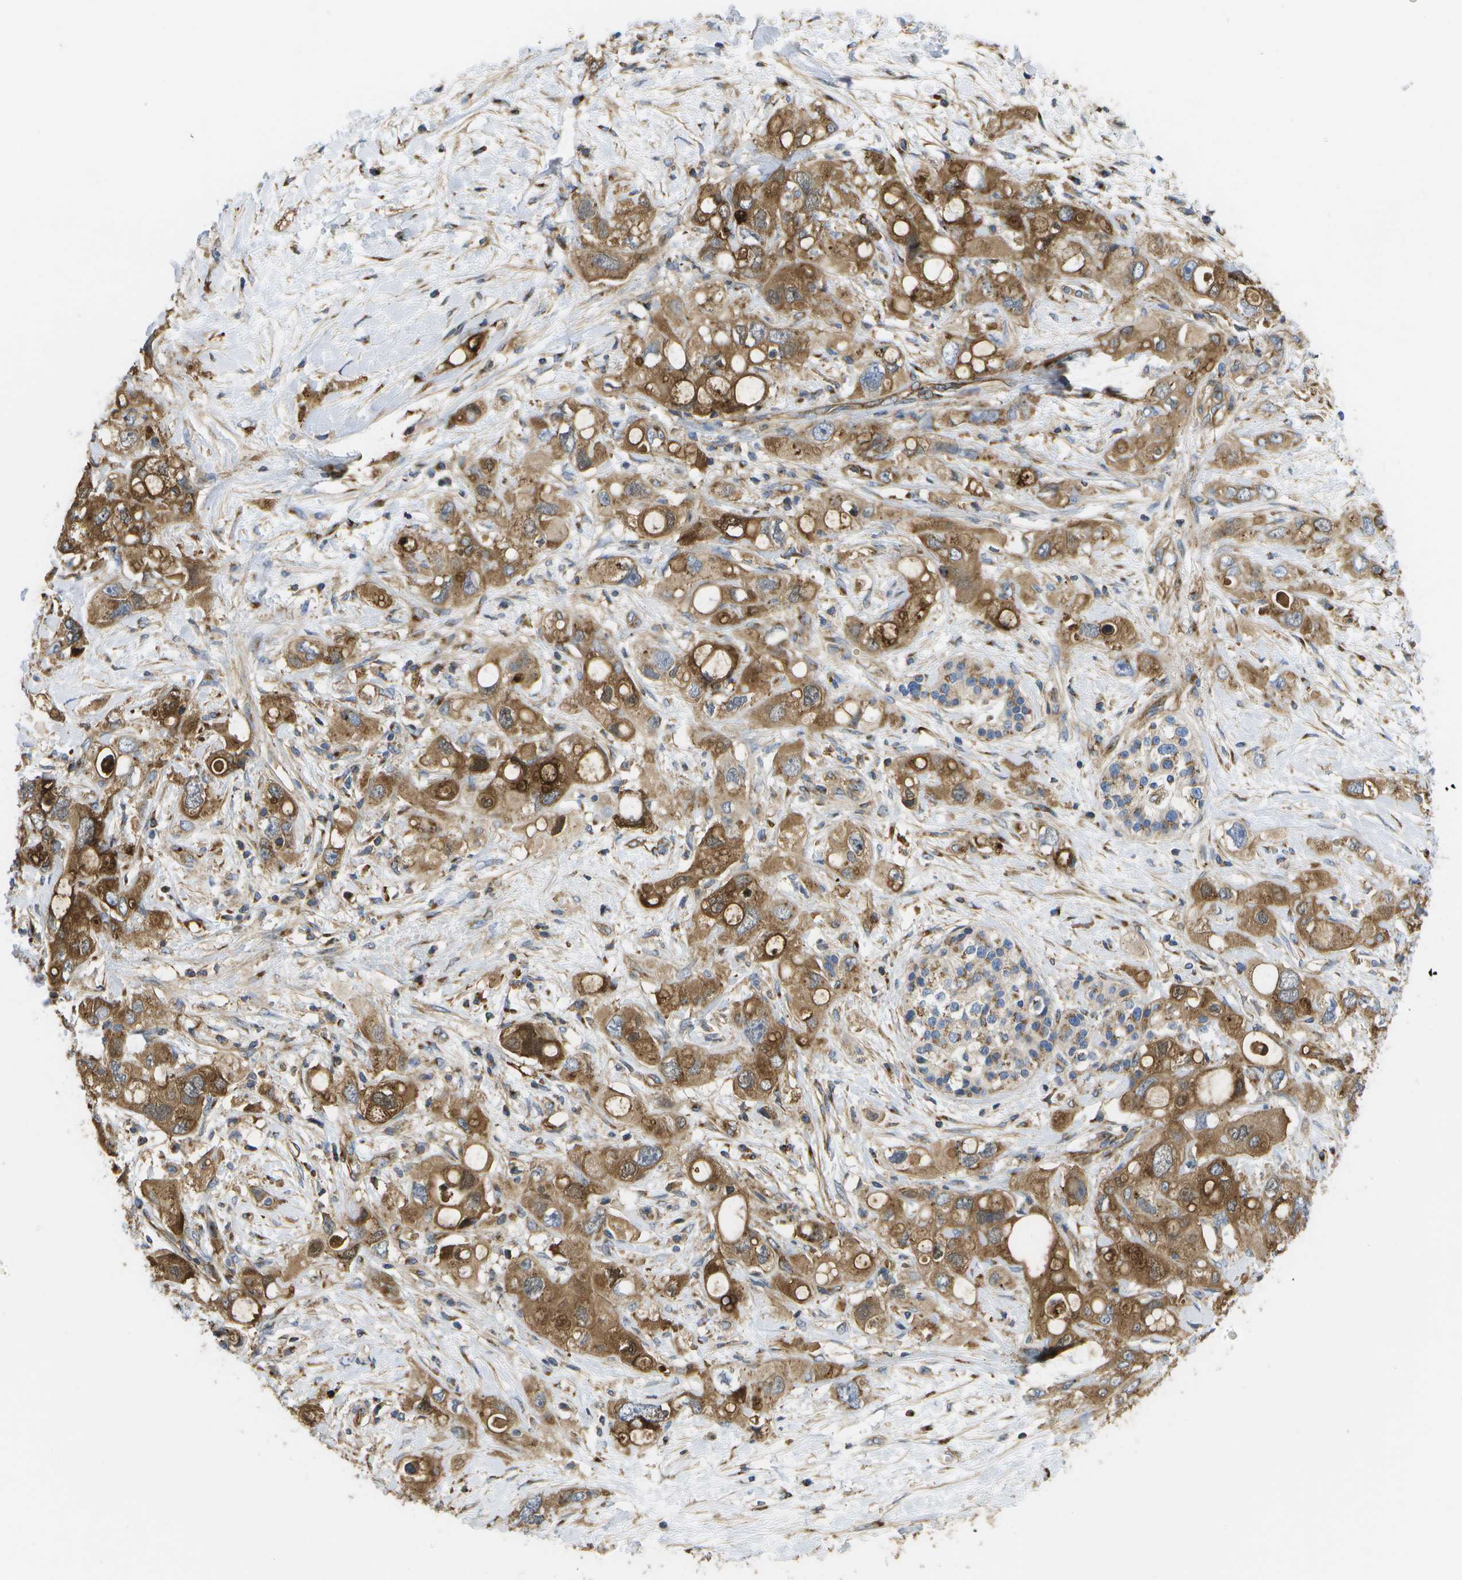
{"staining": {"intensity": "strong", "quantity": ">75%", "location": "cytoplasmic/membranous"}, "tissue": "pancreatic cancer", "cell_type": "Tumor cells", "image_type": "cancer", "snomed": [{"axis": "morphology", "description": "Adenocarcinoma, NOS"}, {"axis": "topography", "description": "Pancreas"}], "caption": "Immunohistochemistry histopathology image of human pancreatic cancer stained for a protein (brown), which demonstrates high levels of strong cytoplasmic/membranous staining in about >75% of tumor cells.", "gene": "BST2", "patient": {"sex": "female", "age": 56}}